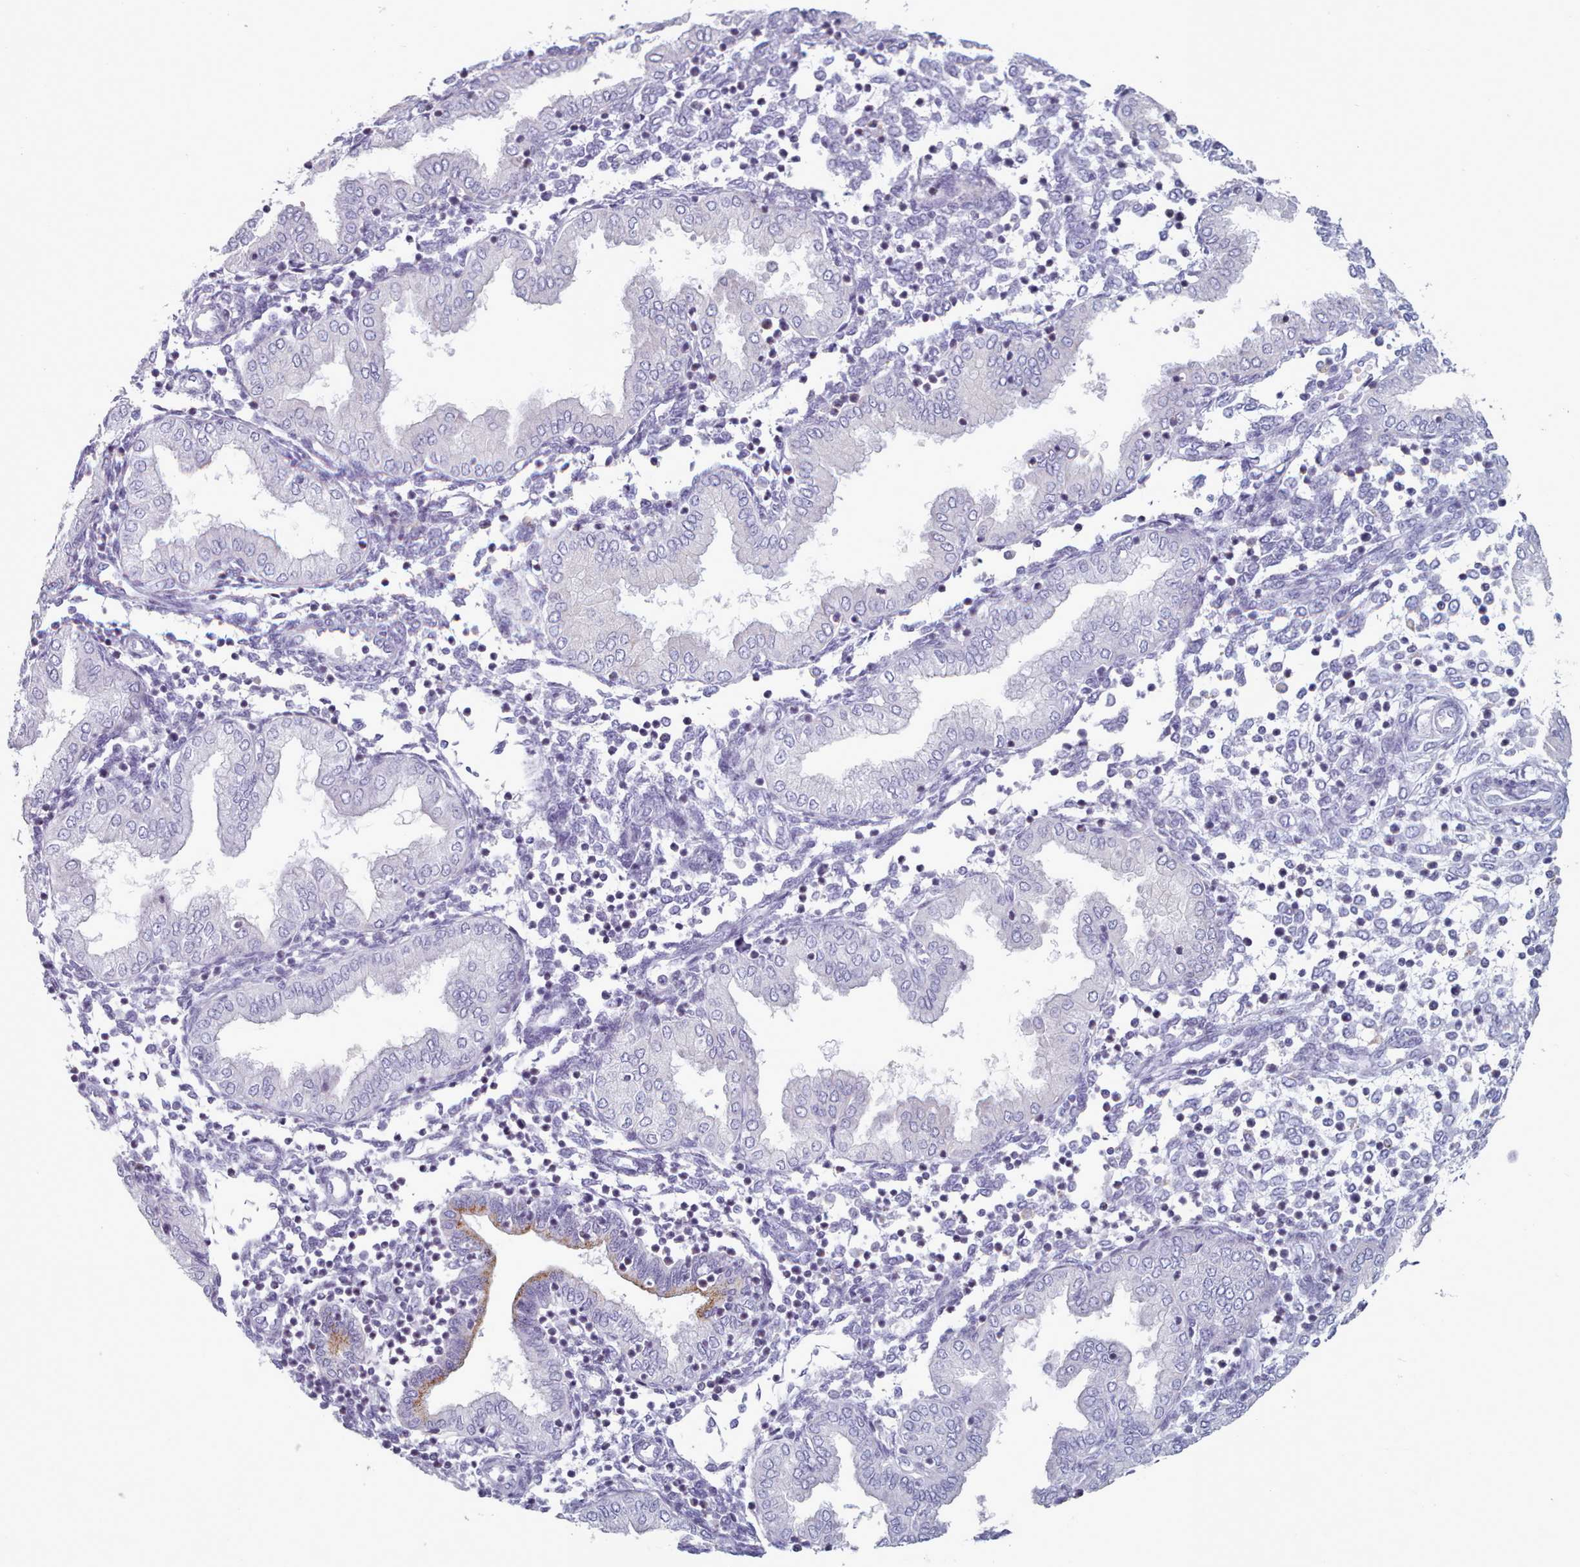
{"staining": {"intensity": "negative", "quantity": "none", "location": "none"}, "tissue": "endometrium", "cell_type": "Cells in endometrial stroma", "image_type": "normal", "snomed": [{"axis": "morphology", "description": "Normal tissue, NOS"}, {"axis": "topography", "description": "Endometrium"}], "caption": "A micrograph of endometrium stained for a protein reveals no brown staining in cells in endometrial stroma.", "gene": "FAM170B", "patient": {"sex": "female", "age": 53}}